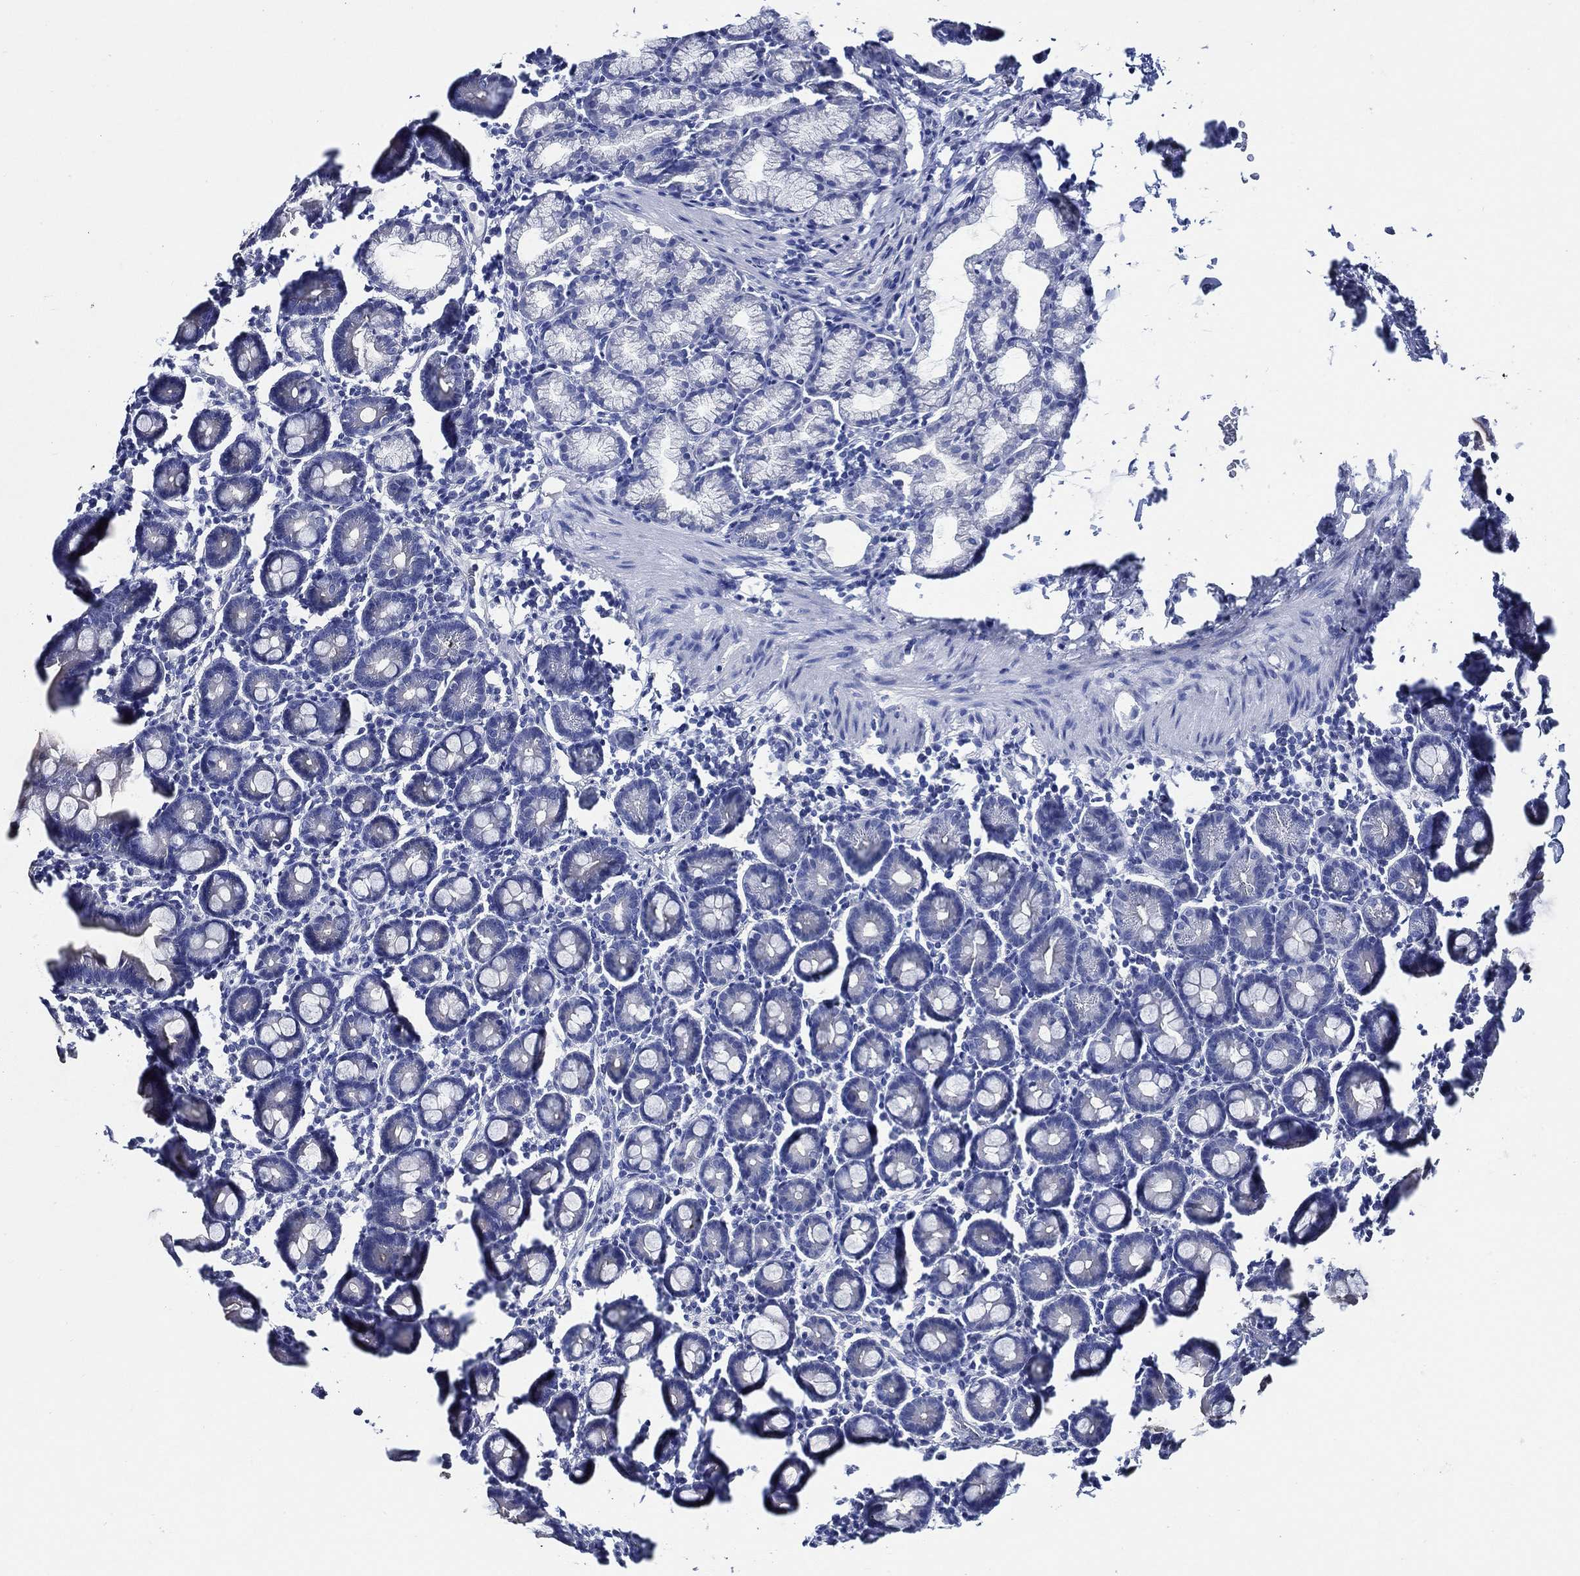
{"staining": {"intensity": "negative", "quantity": "none", "location": "none"}, "tissue": "duodenum", "cell_type": "Glandular cells", "image_type": "normal", "snomed": [{"axis": "morphology", "description": "Normal tissue, NOS"}, {"axis": "topography", "description": "Duodenum"}], "caption": "An image of human duodenum is negative for staining in glandular cells. (IHC, brightfield microscopy, high magnification).", "gene": "WDR62", "patient": {"sex": "male", "age": 59}}